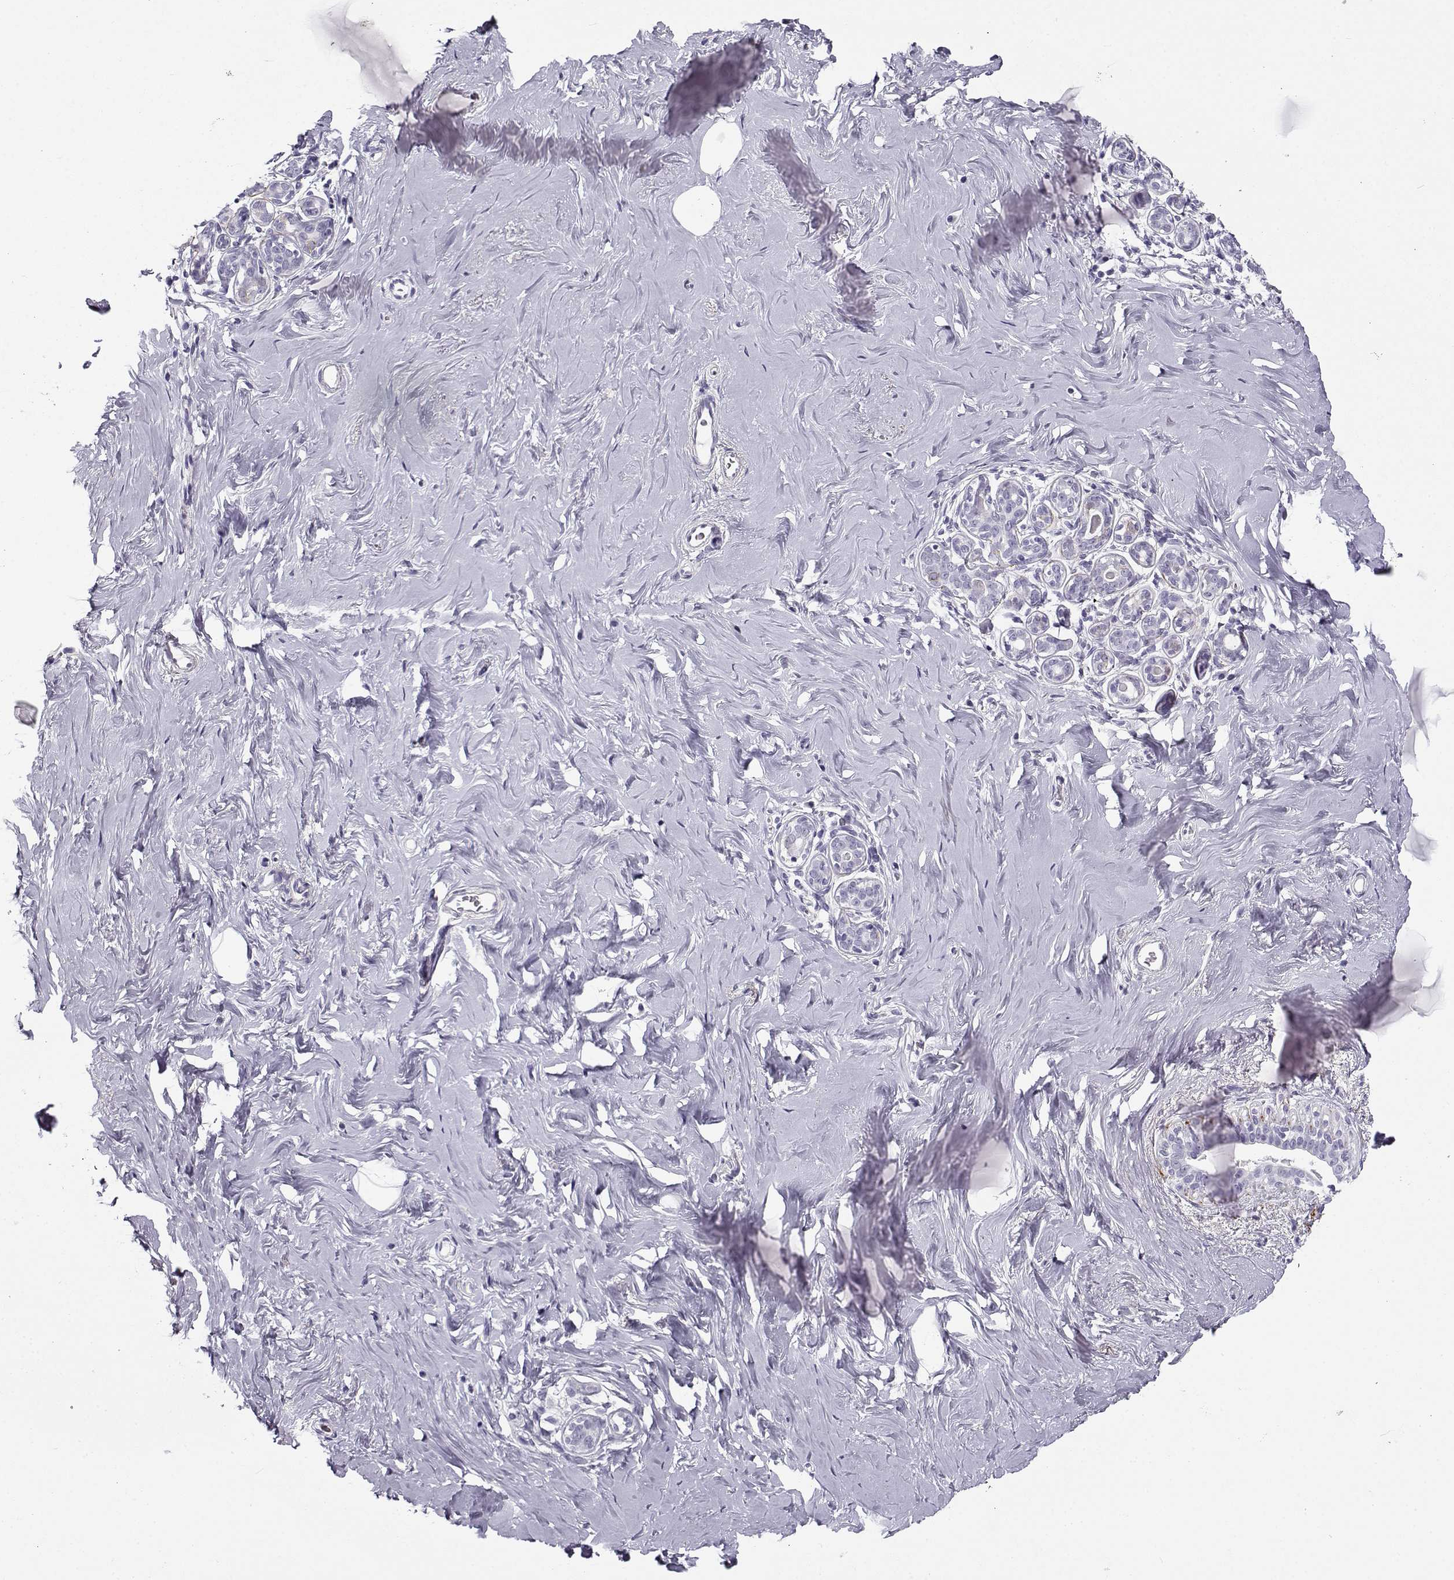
{"staining": {"intensity": "negative", "quantity": "none", "location": "none"}, "tissue": "breast", "cell_type": "Adipocytes", "image_type": "normal", "snomed": [{"axis": "morphology", "description": "Normal tissue, NOS"}, {"axis": "topography", "description": "Skin"}, {"axis": "topography", "description": "Breast"}], "caption": "IHC of unremarkable breast reveals no positivity in adipocytes. The staining was performed using DAB (3,3'-diaminobenzidine) to visualize the protein expression in brown, while the nuclei were stained in blue with hematoxylin (Magnification: 20x).", "gene": "GTSF1L", "patient": {"sex": "female", "age": 43}}